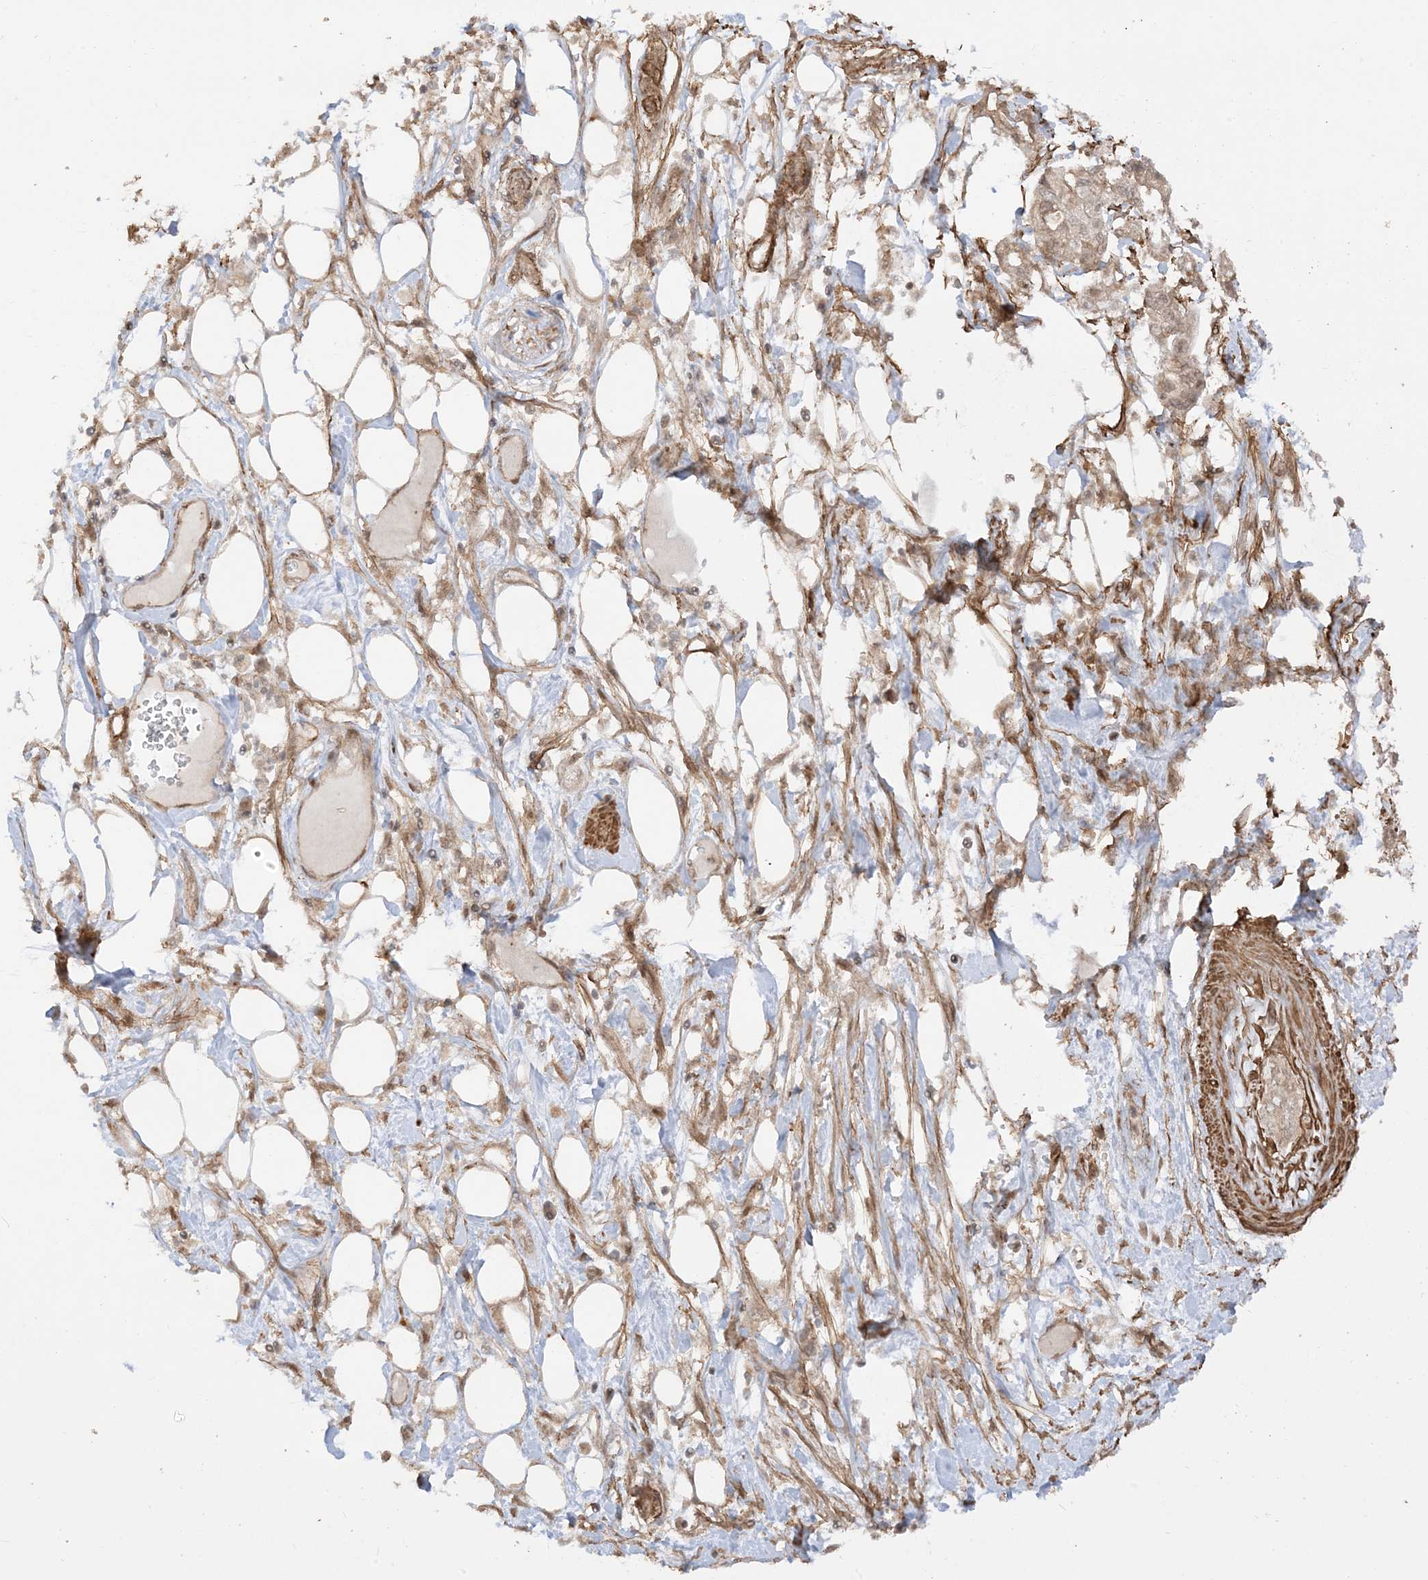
{"staining": {"intensity": "moderate", "quantity": ">75%", "location": "cytoplasmic/membranous,nuclear"}, "tissue": "pancreatic cancer", "cell_type": "Tumor cells", "image_type": "cancer", "snomed": [{"axis": "morphology", "description": "Adenocarcinoma, NOS"}, {"axis": "topography", "description": "Pancreas"}], "caption": "Adenocarcinoma (pancreatic) stained with a protein marker reveals moderate staining in tumor cells.", "gene": "TBCC", "patient": {"sex": "male", "age": 68}}